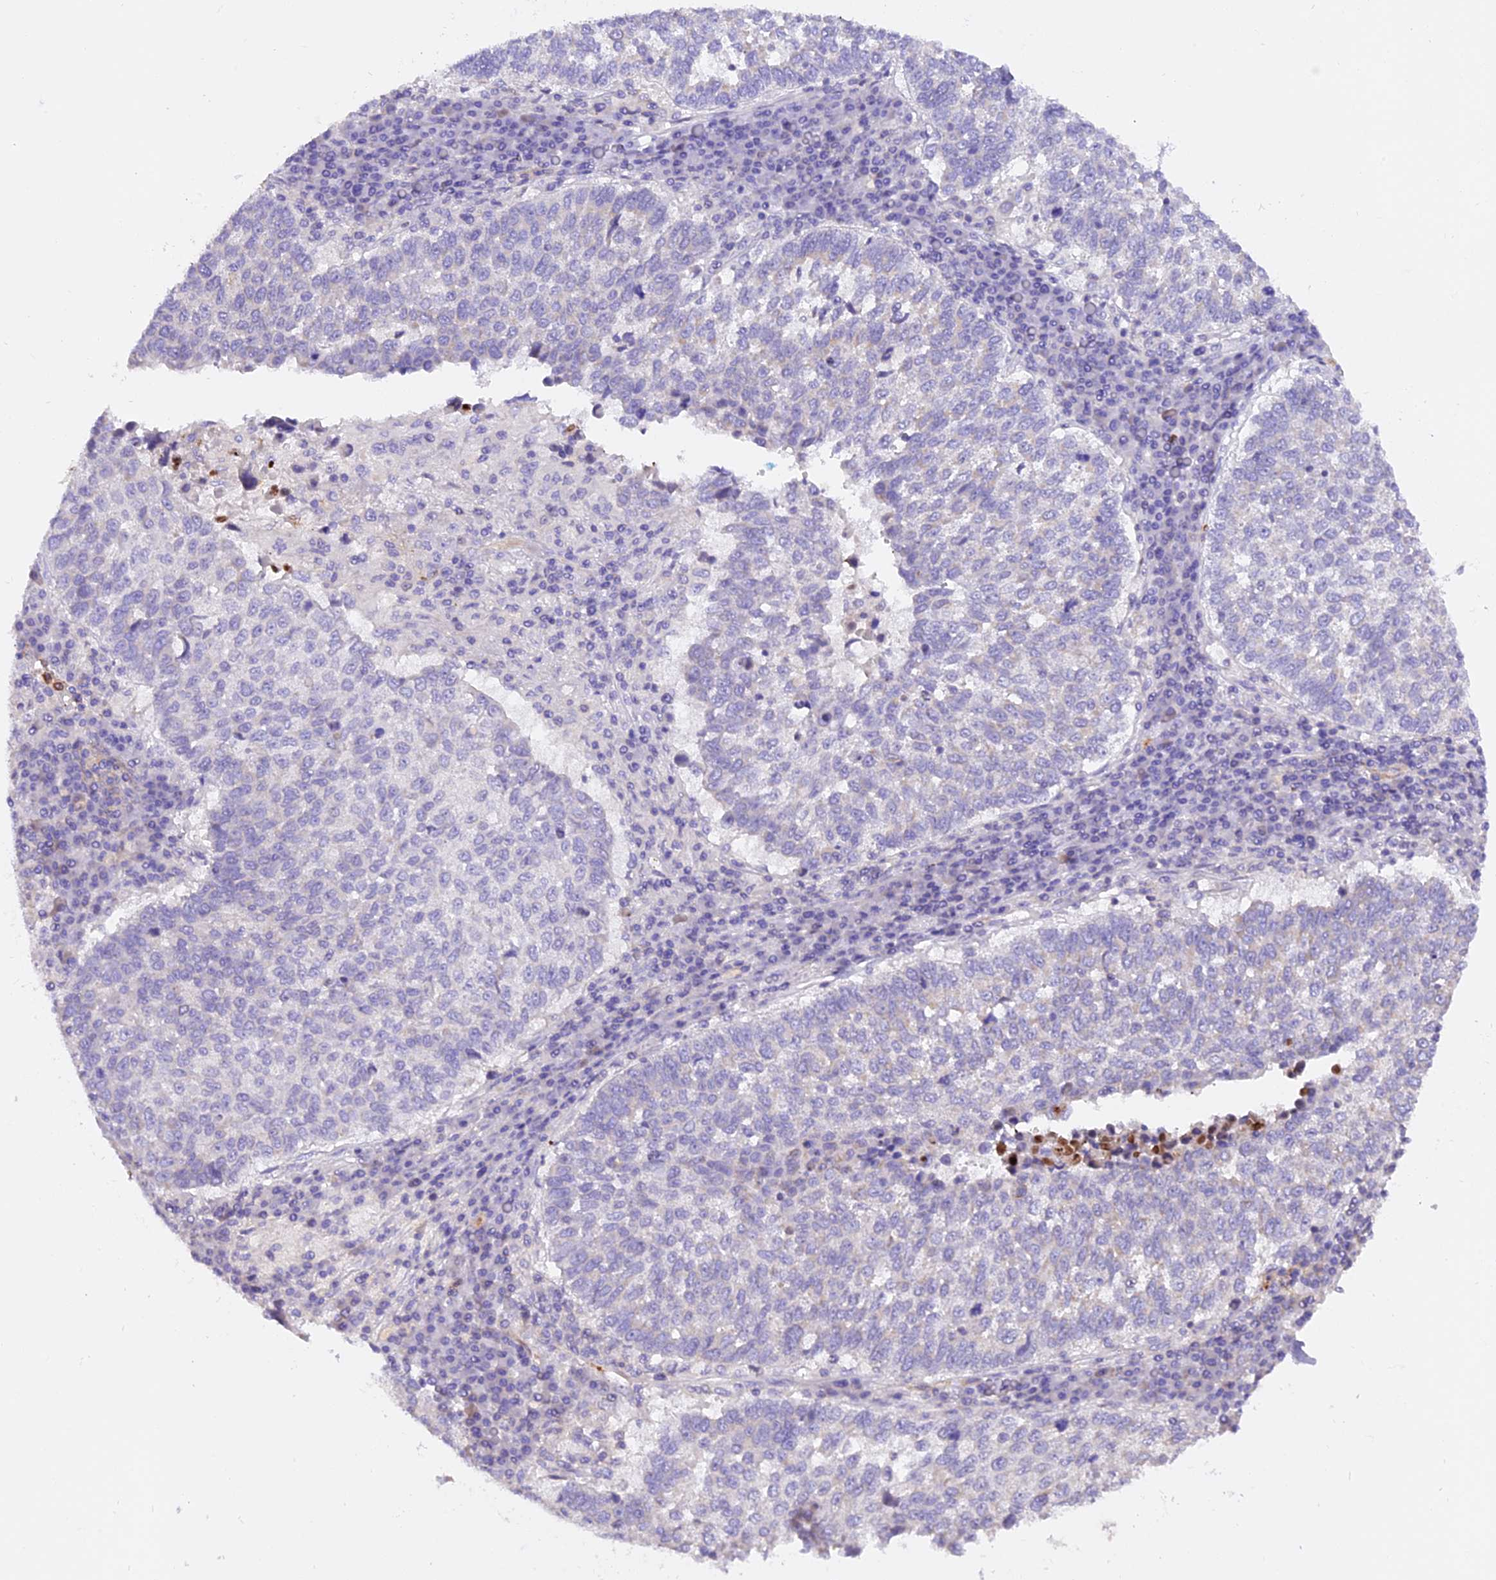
{"staining": {"intensity": "negative", "quantity": "none", "location": "none"}, "tissue": "lung cancer", "cell_type": "Tumor cells", "image_type": "cancer", "snomed": [{"axis": "morphology", "description": "Squamous cell carcinoma, NOS"}, {"axis": "topography", "description": "Lung"}], "caption": "Immunohistochemistry of lung cancer (squamous cell carcinoma) exhibits no positivity in tumor cells.", "gene": "MAP3K7CL", "patient": {"sex": "male", "age": 73}}